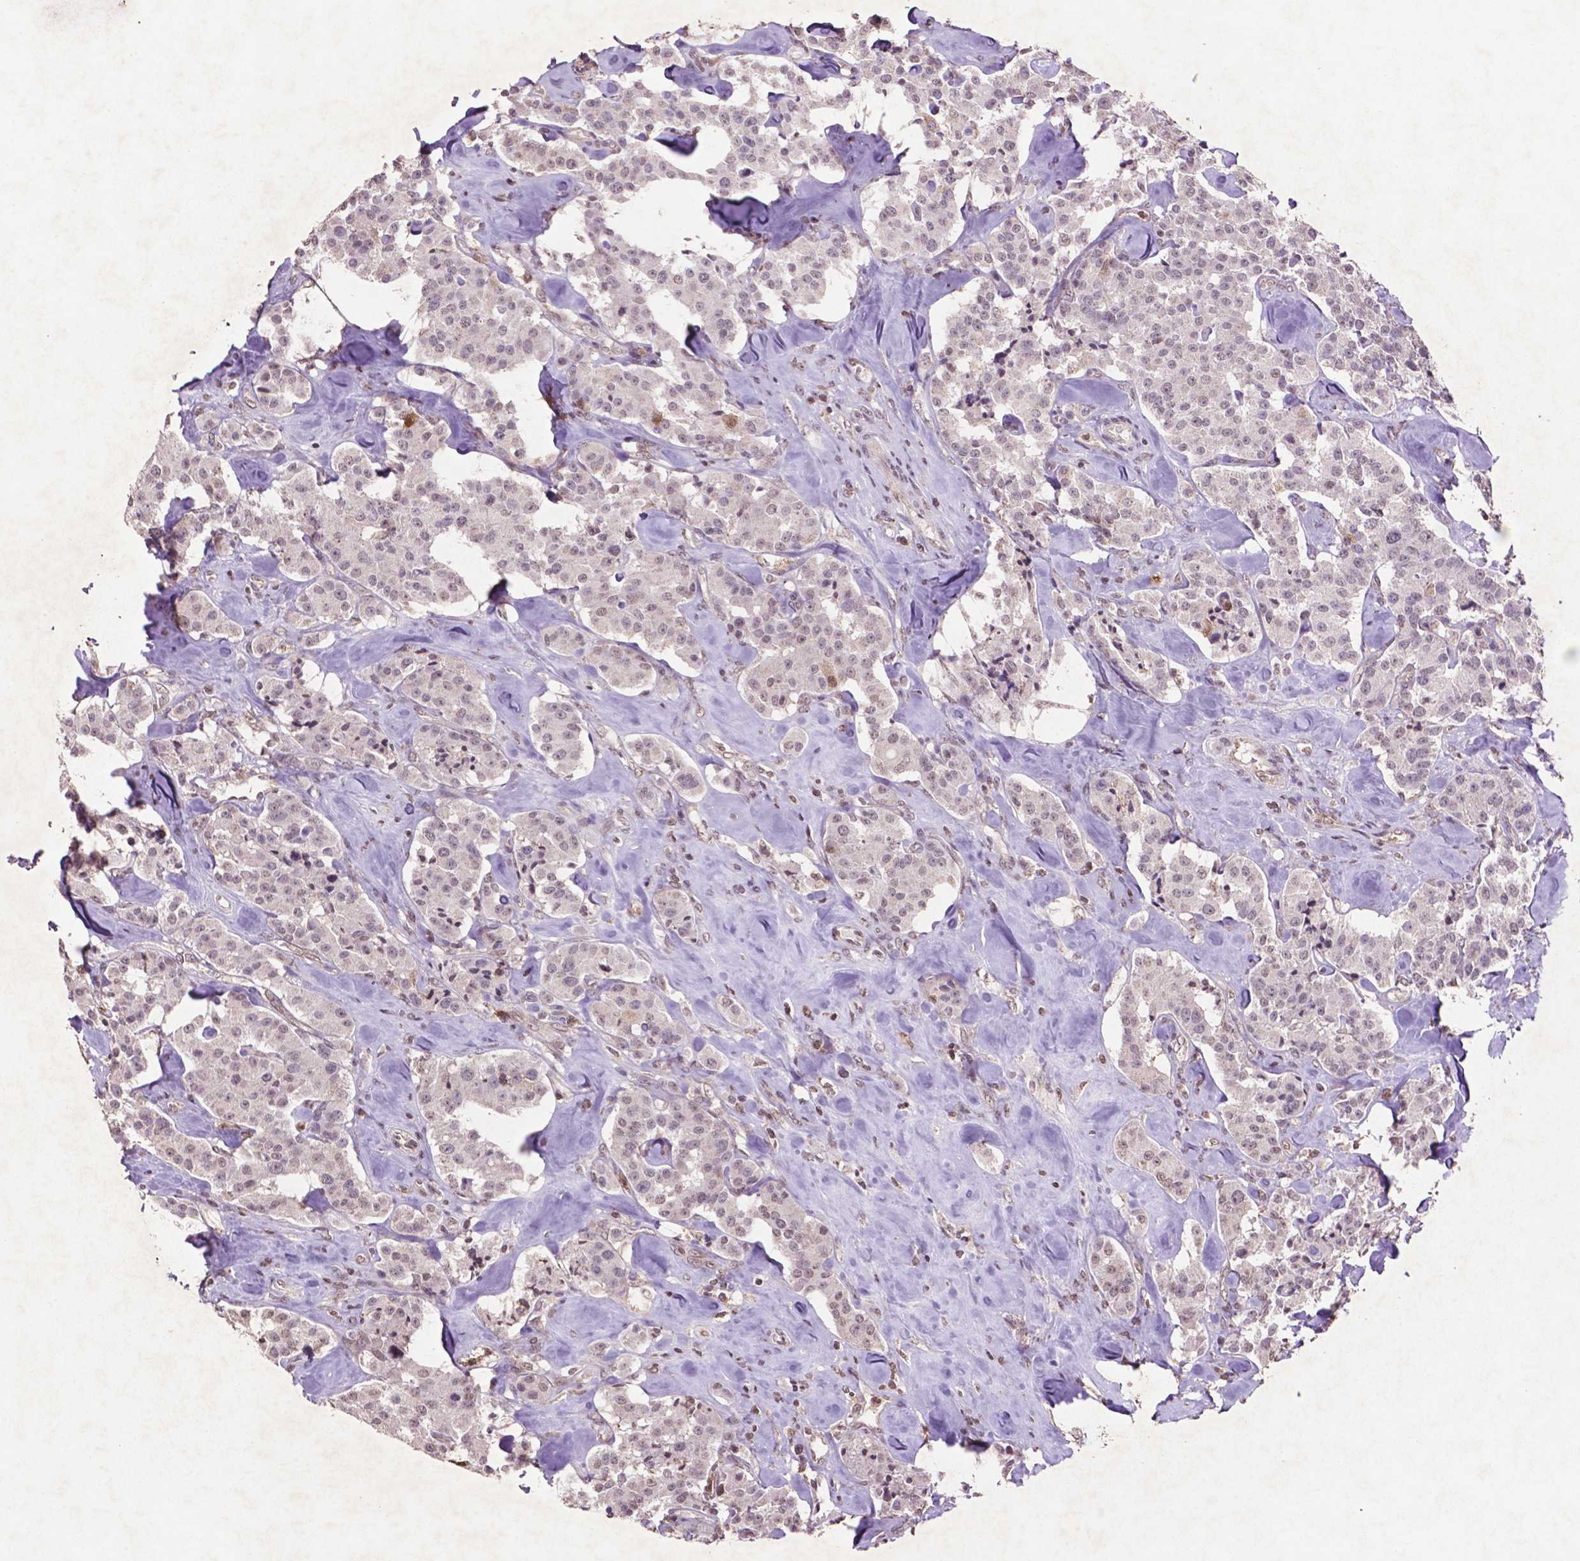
{"staining": {"intensity": "negative", "quantity": "none", "location": "none"}, "tissue": "carcinoid", "cell_type": "Tumor cells", "image_type": "cancer", "snomed": [{"axis": "morphology", "description": "Carcinoid, malignant, NOS"}, {"axis": "topography", "description": "Pancreas"}], "caption": "Tumor cells show no significant protein staining in carcinoid (malignant).", "gene": "GLRX", "patient": {"sex": "male", "age": 41}}